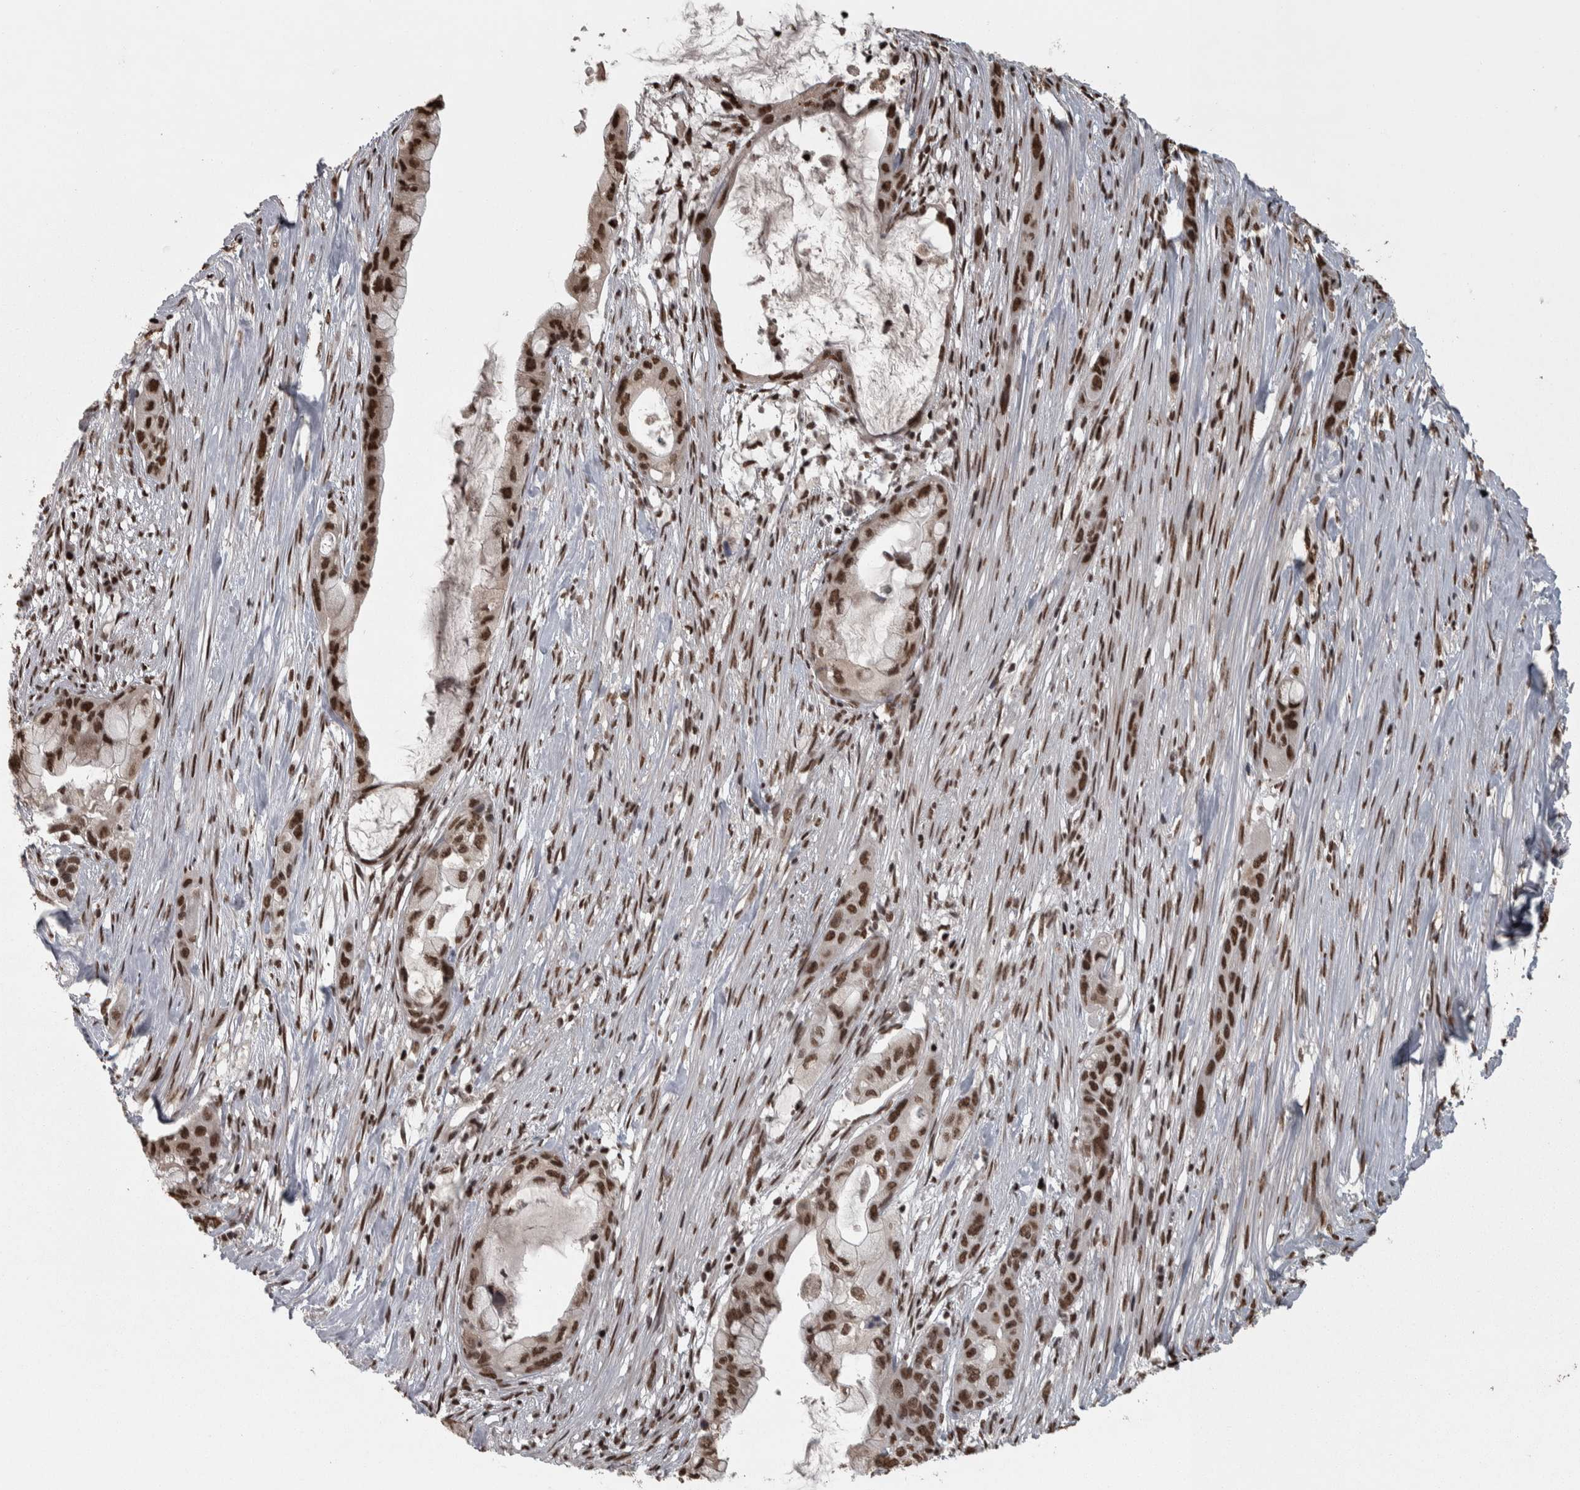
{"staining": {"intensity": "strong", "quantity": ">75%", "location": "nuclear"}, "tissue": "pancreatic cancer", "cell_type": "Tumor cells", "image_type": "cancer", "snomed": [{"axis": "morphology", "description": "Adenocarcinoma, NOS"}, {"axis": "topography", "description": "Pancreas"}], "caption": "Immunohistochemical staining of pancreatic cancer (adenocarcinoma) reveals high levels of strong nuclear staining in about >75% of tumor cells.", "gene": "ZFHX4", "patient": {"sex": "male", "age": 53}}